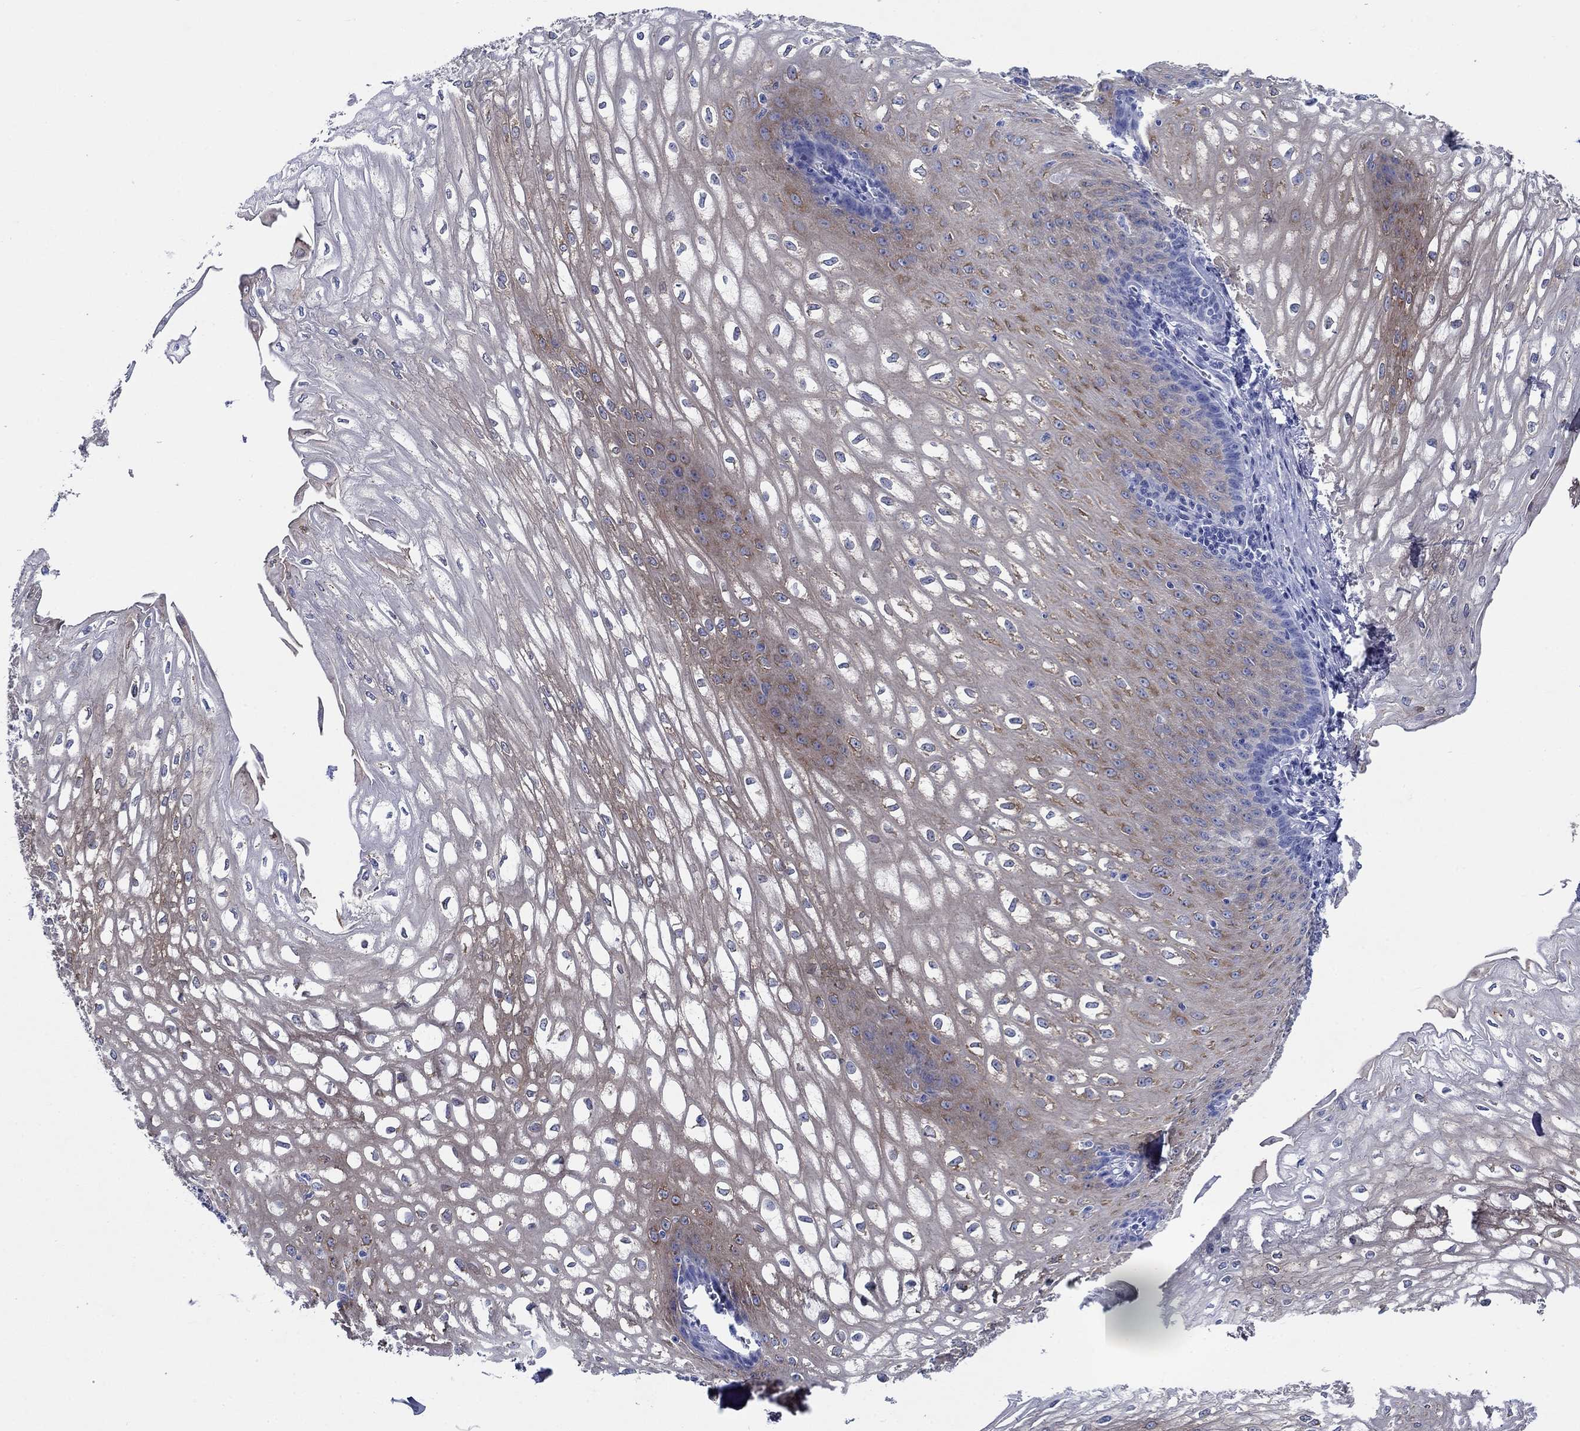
{"staining": {"intensity": "strong", "quantity": "25%-75%", "location": "cytoplasmic/membranous"}, "tissue": "esophagus", "cell_type": "Squamous epithelial cells", "image_type": "normal", "snomed": [{"axis": "morphology", "description": "Normal tissue, NOS"}, {"axis": "topography", "description": "Esophagus"}], "caption": "Protein staining by IHC reveals strong cytoplasmic/membranous staining in approximately 25%-75% of squamous epithelial cells in normal esophagus. The staining is performed using DAB brown chromogen to label protein expression. The nuclei are counter-stained blue using hematoxylin.", "gene": "ENSG00000251537", "patient": {"sex": "male", "age": 58}}